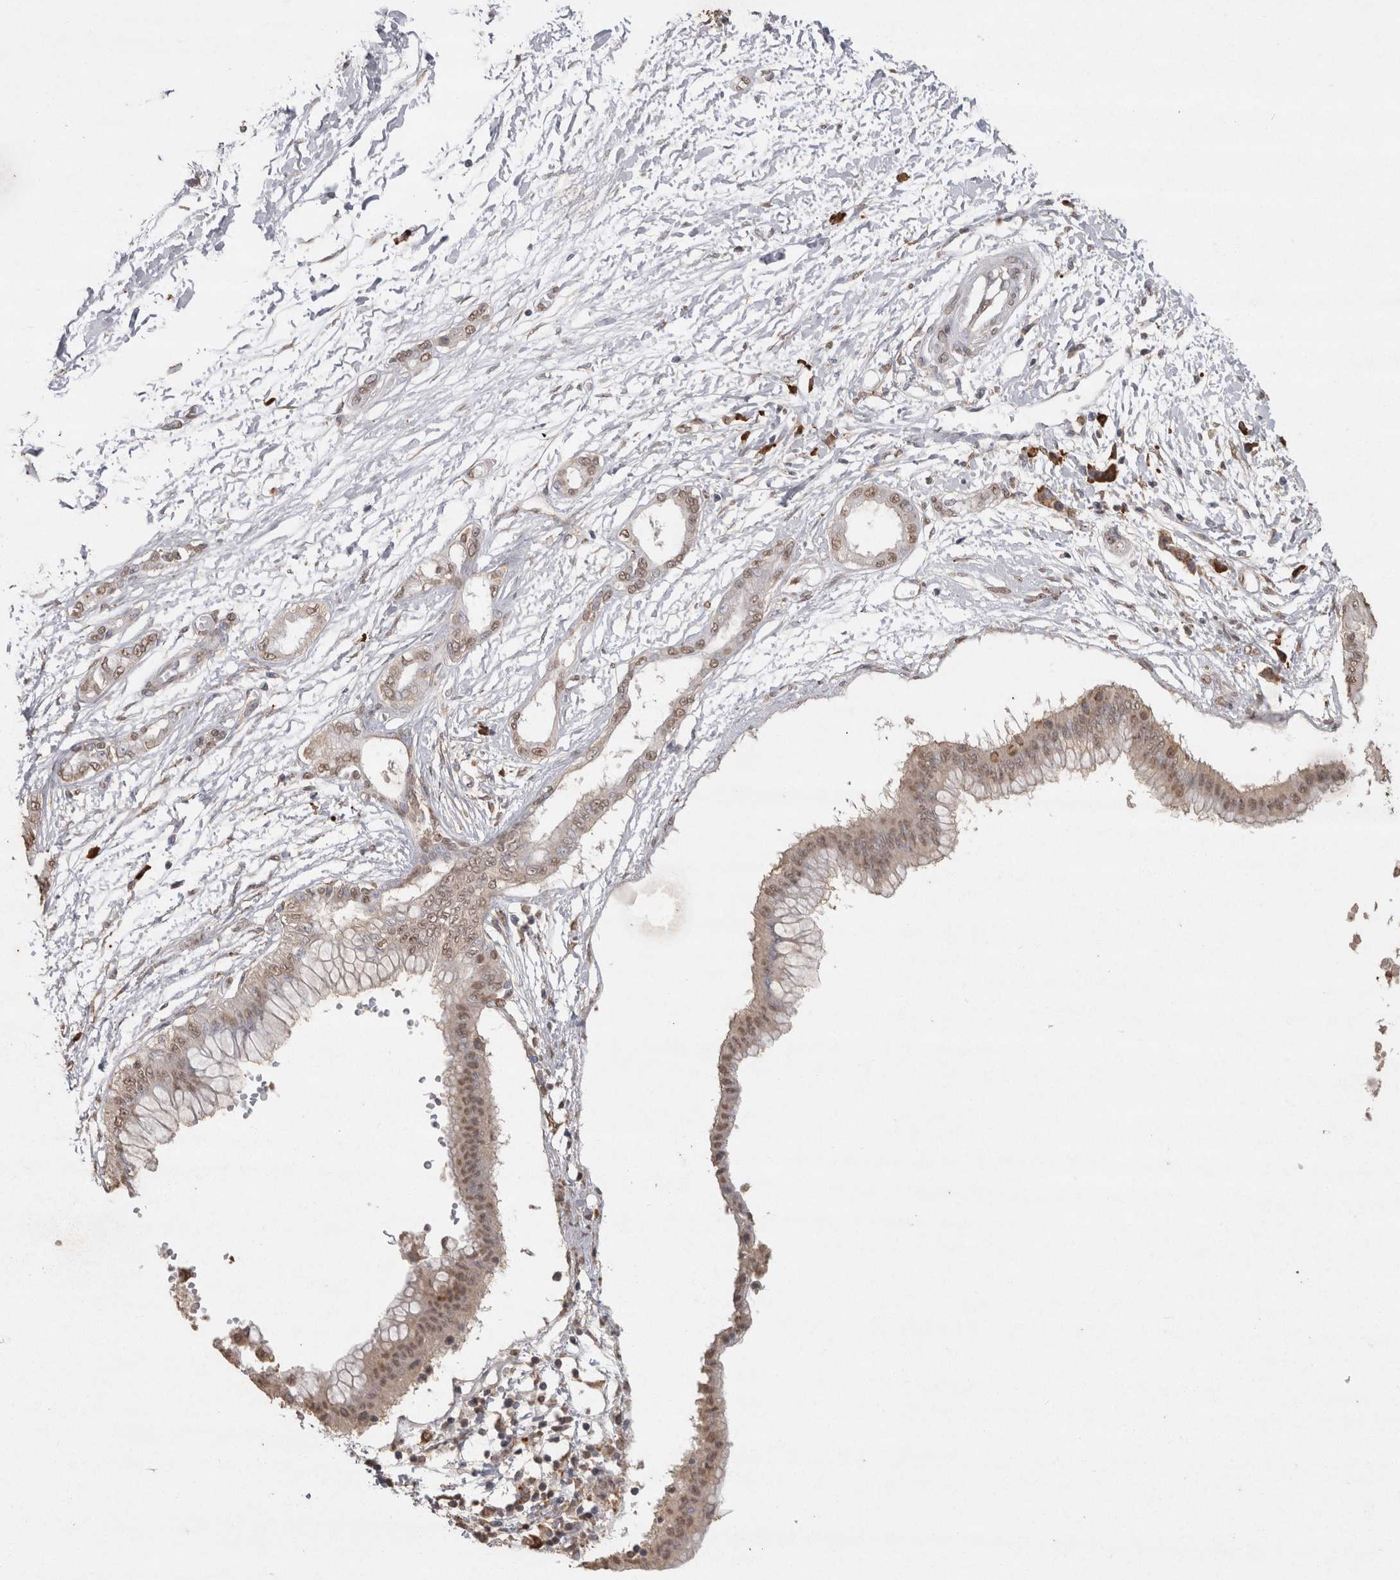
{"staining": {"intensity": "moderate", "quantity": ">75%", "location": "nuclear"}, "tissue": "pancreatic cancer", "cell_type": "Tumor cells", "image_type": "cancer", "snomed": [{"axis": "morphology", "description": "Adenocarcinoma, NOS"}, {"axis": "topography", "description": "Pancreas"}], "caption": "Immunohistochemical staining of pancreatic adenocarcinoma demonstrates medium levels of moderate nuclear protein positivity in approximately >75% of tumor cells. Nuclei are stained in blue.", "gene": "CRELD2", "patient": {"sex": "male", "age": 56}}